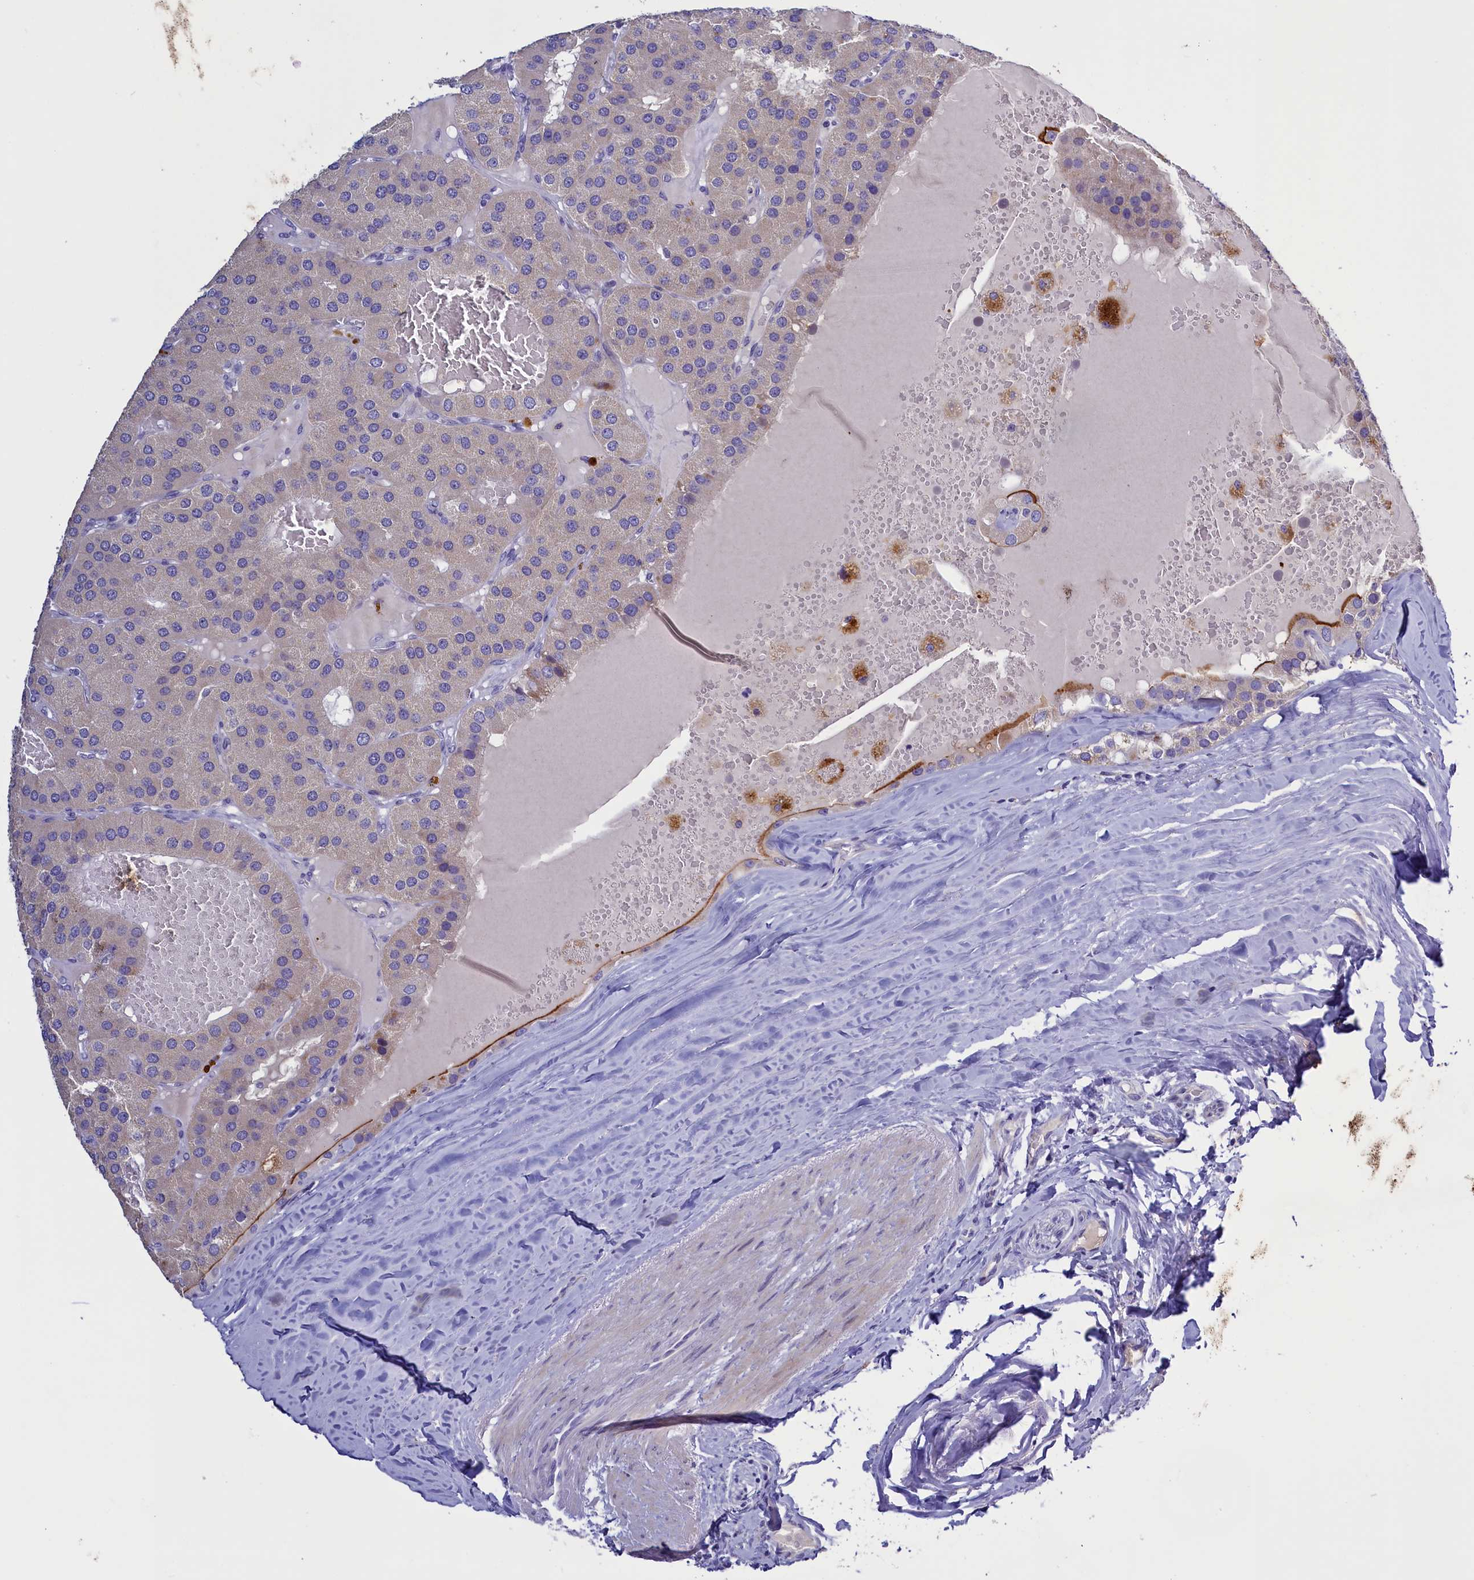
{"staining": {"intensity": "negative", "quantity": "none", "location": "none"}, "tissue": "parathyroid gland", "cell_type": "Glandular cells", "image_type": "normal", "snomed": [{"axis": "morphology", "description": "Normal tissue, NOS"}, {"axis": "morphology", "description": "Adenoma, NOS"}, {"axis": "topography", "description": "Parathyroid gland"}], "caption": "IHC of normal human parathyroid gland shows no positivity in glandular cells.", "gene": "RTTN", "patient": {"sex": "female", "age": 86}}